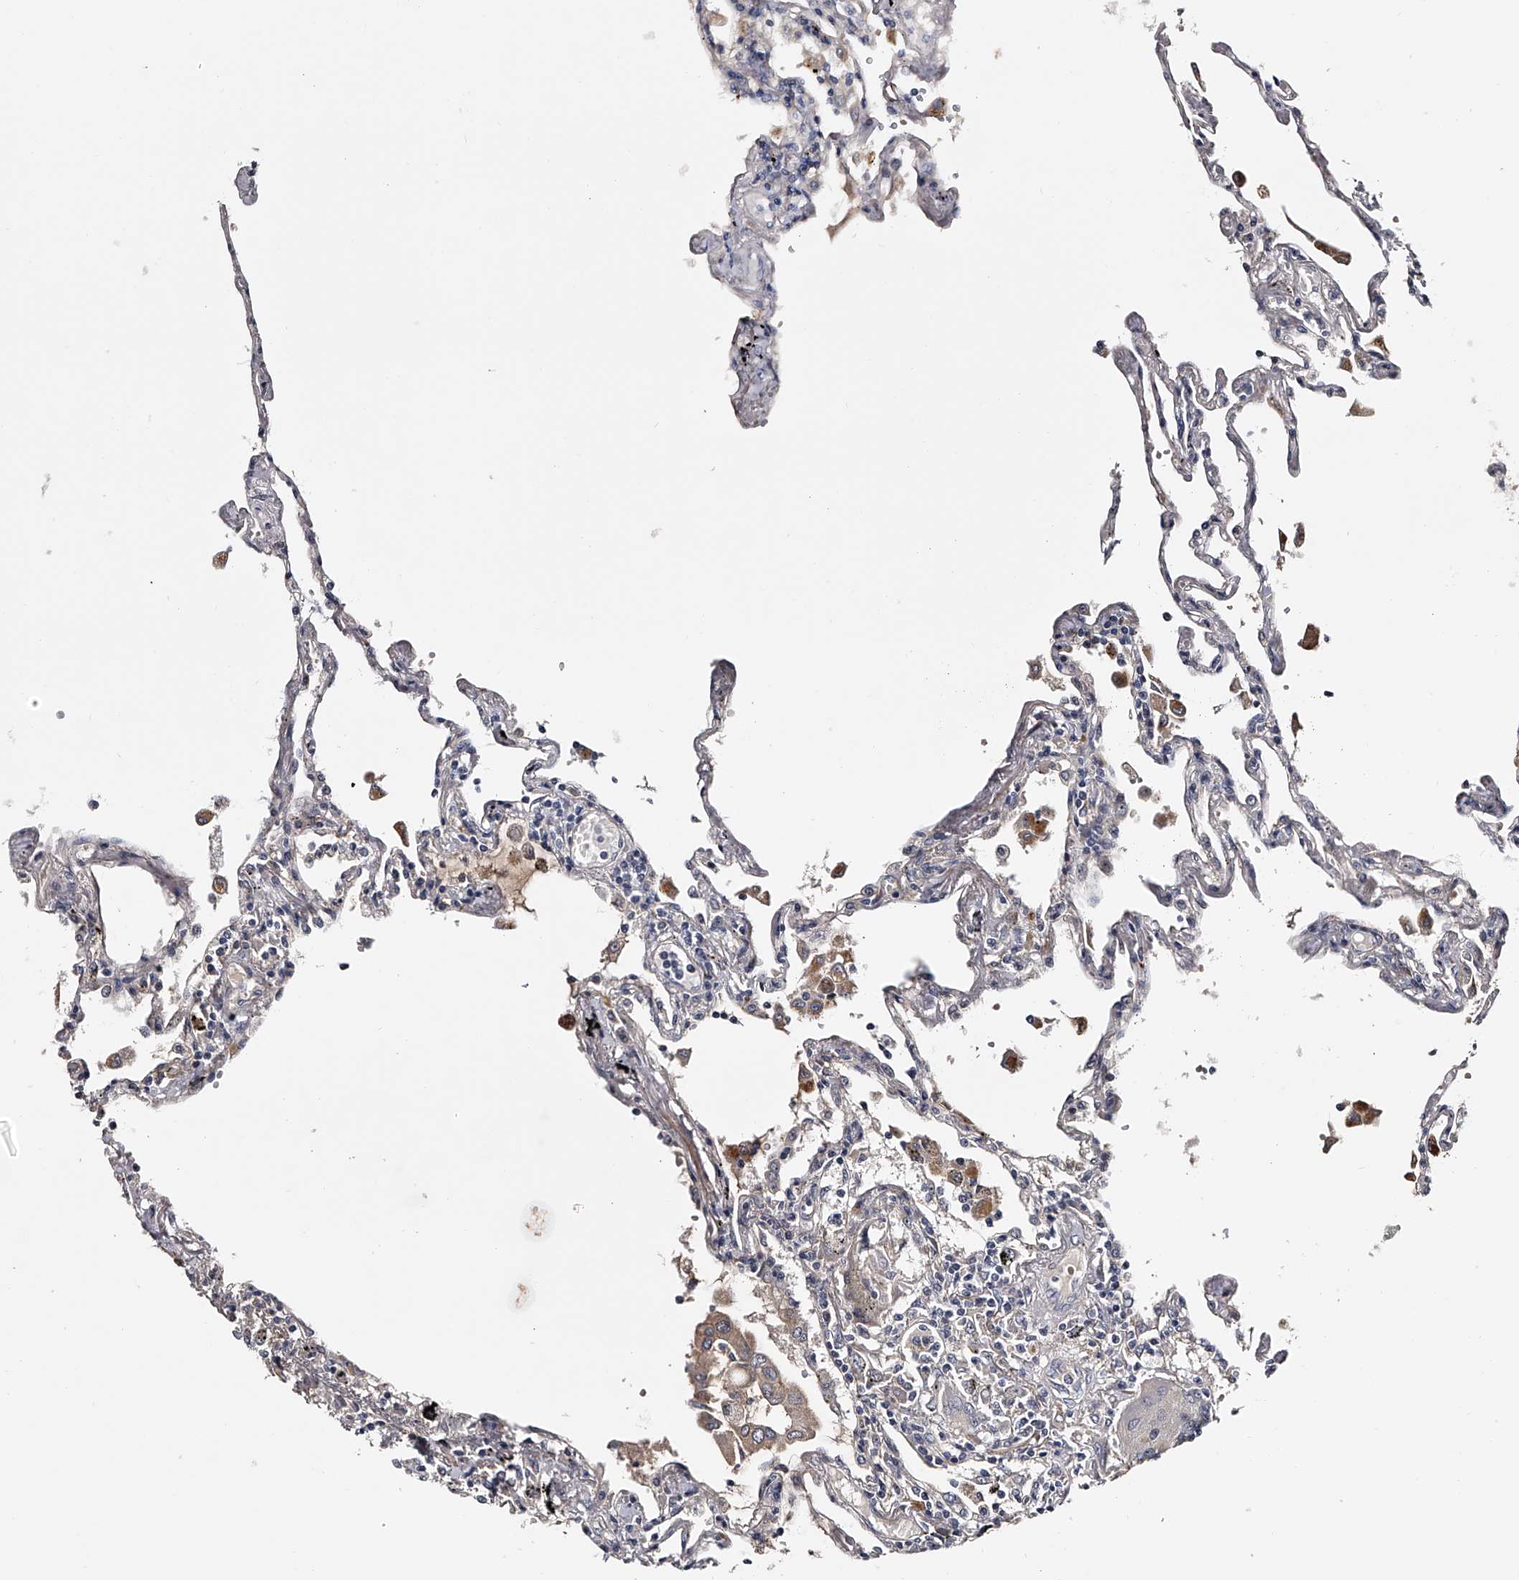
{"staining": {"intensity": "weak", "quantity": "<25%", "location": "cytoplasmic/membranous"}, "tissue": "lung", "cell_type": "Alveolar cells", "image_type": "normal", "snomed": [{"axis": "morphology", "description": "Normal tissue, NOS"}, {"axis": "topography", "description": "Lung"}], "caption": "A photomicrograph of lung stained for a protein shows no brown staining in alveolar cells.", "gene": "MDN1", "patient": {"sex": "female", "age": 67}}